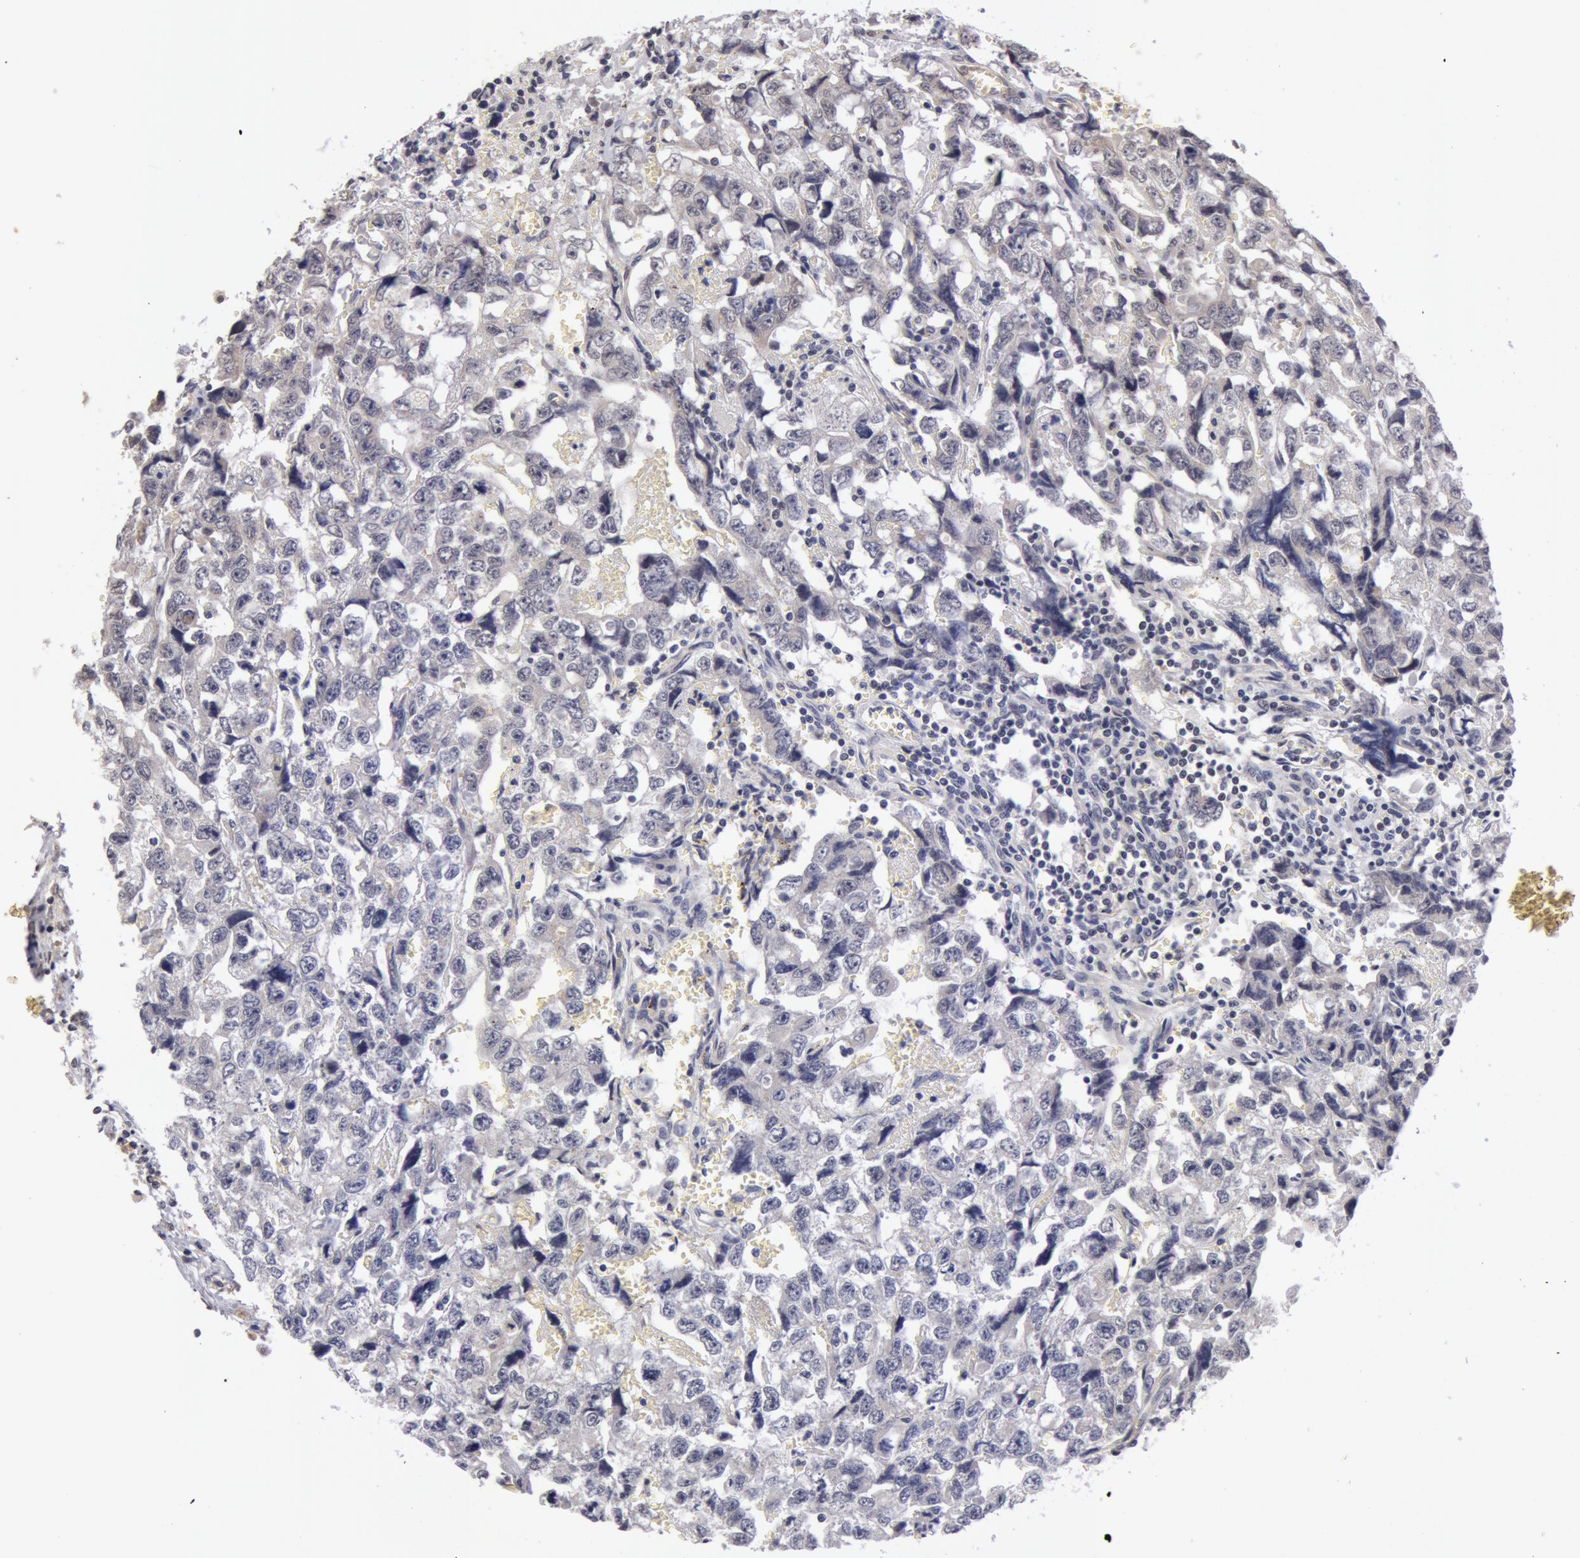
{"staining": {"intensity": "negative", "quantity": "none", "location": "none"}, "tissue": "testis cancer", "cell_type": "Tumor cells", "image_type": "cancer", "snomed": [{"axis": "morphology", "description": "Carcinoma, Embryonal, NOS"}, {"axis": "topography", "description": "Testis"}], "caption": "This is an immunohistochemistry (IHC) photomicrograph of testis embryonal carcinoma. There is no positivity in tumor cells.", "gene": "SYTL4", "patient": {"sex": "male", "age": 31}}